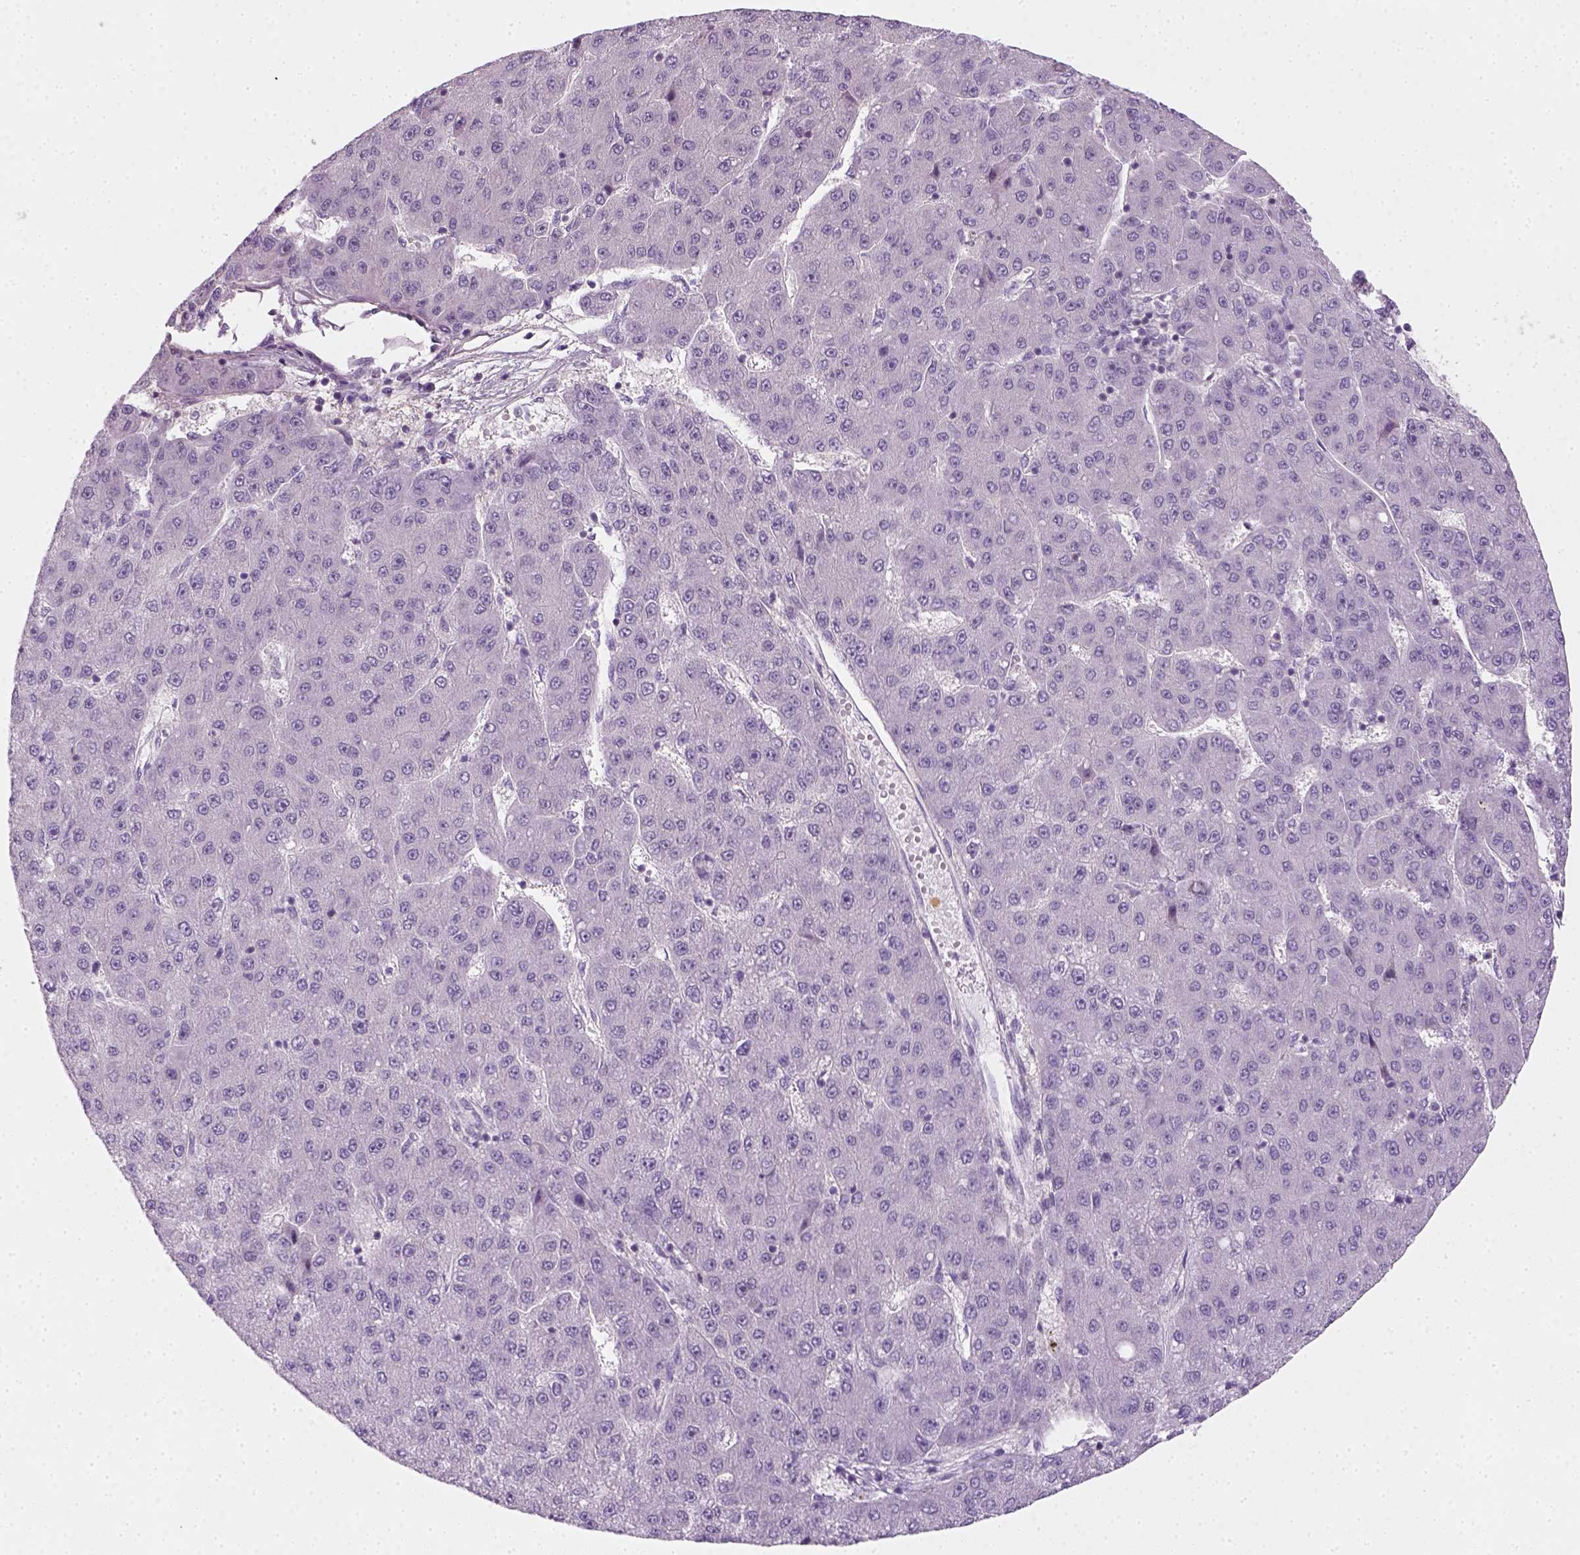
{"staining": {"intensity": "negative", "quantity": "none", "location": "none"}, "tissue": "liver cancer", "cell_type": "Tumor cells", "image_type": "cancer", "snomed": [{"axis": "morphology", "description": "Carcinoma, Hepatocellular, NOS"}, {"axis": "topography", "description": "Liver"}], "caption": "The immunohistochemistry image has no significant staining in tumor cells of hepatocellular carcinoma (liver) tissue. (Immunohistochemistry, brightfield microscopy, high magnification).", "gene": "EPHB1", "patient": {"sex": "male", "age": 67}}